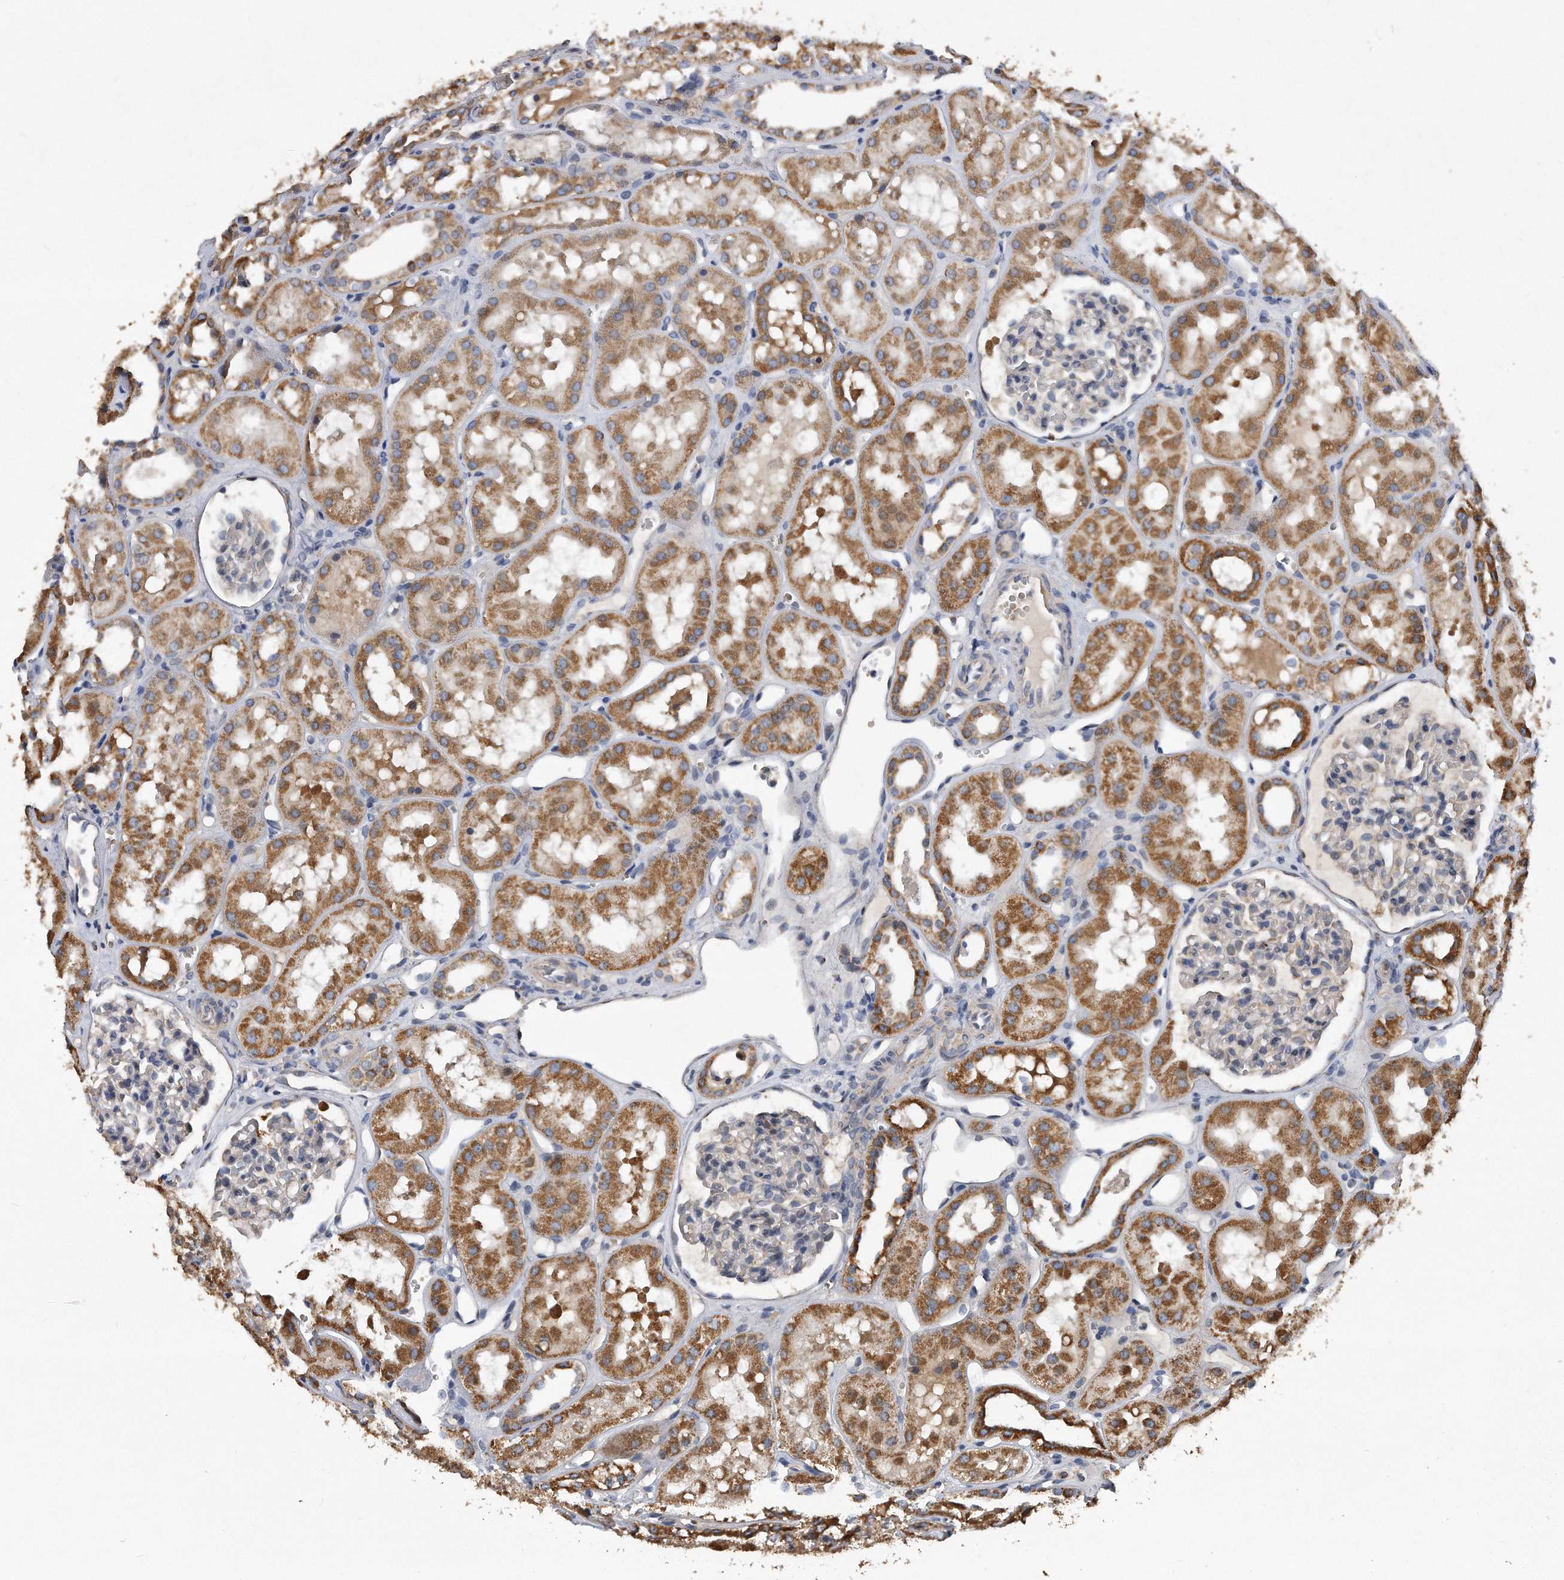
{"staining": {"intensity": "moderate", "quantity": "<25%", "location": "cytoplasmic/membranous"}, "tissue": "kidney", "cell_type": "Cells in glomeruli", "image_type": "normal", "snomed": [{"axis": "morphology", "description": "Normal tissue, NOS"}, {"axis": "topography", "description": "Kidney"}], "caption": "This photomicrograph reveals immunohistochemistry staining of normal human kidney, with low moderate cytoplasmic/membranous staining in about <25% of cells in glomeruli.", "gene": "PPP5C", "patient": {"sex": "male", "age": 16}}